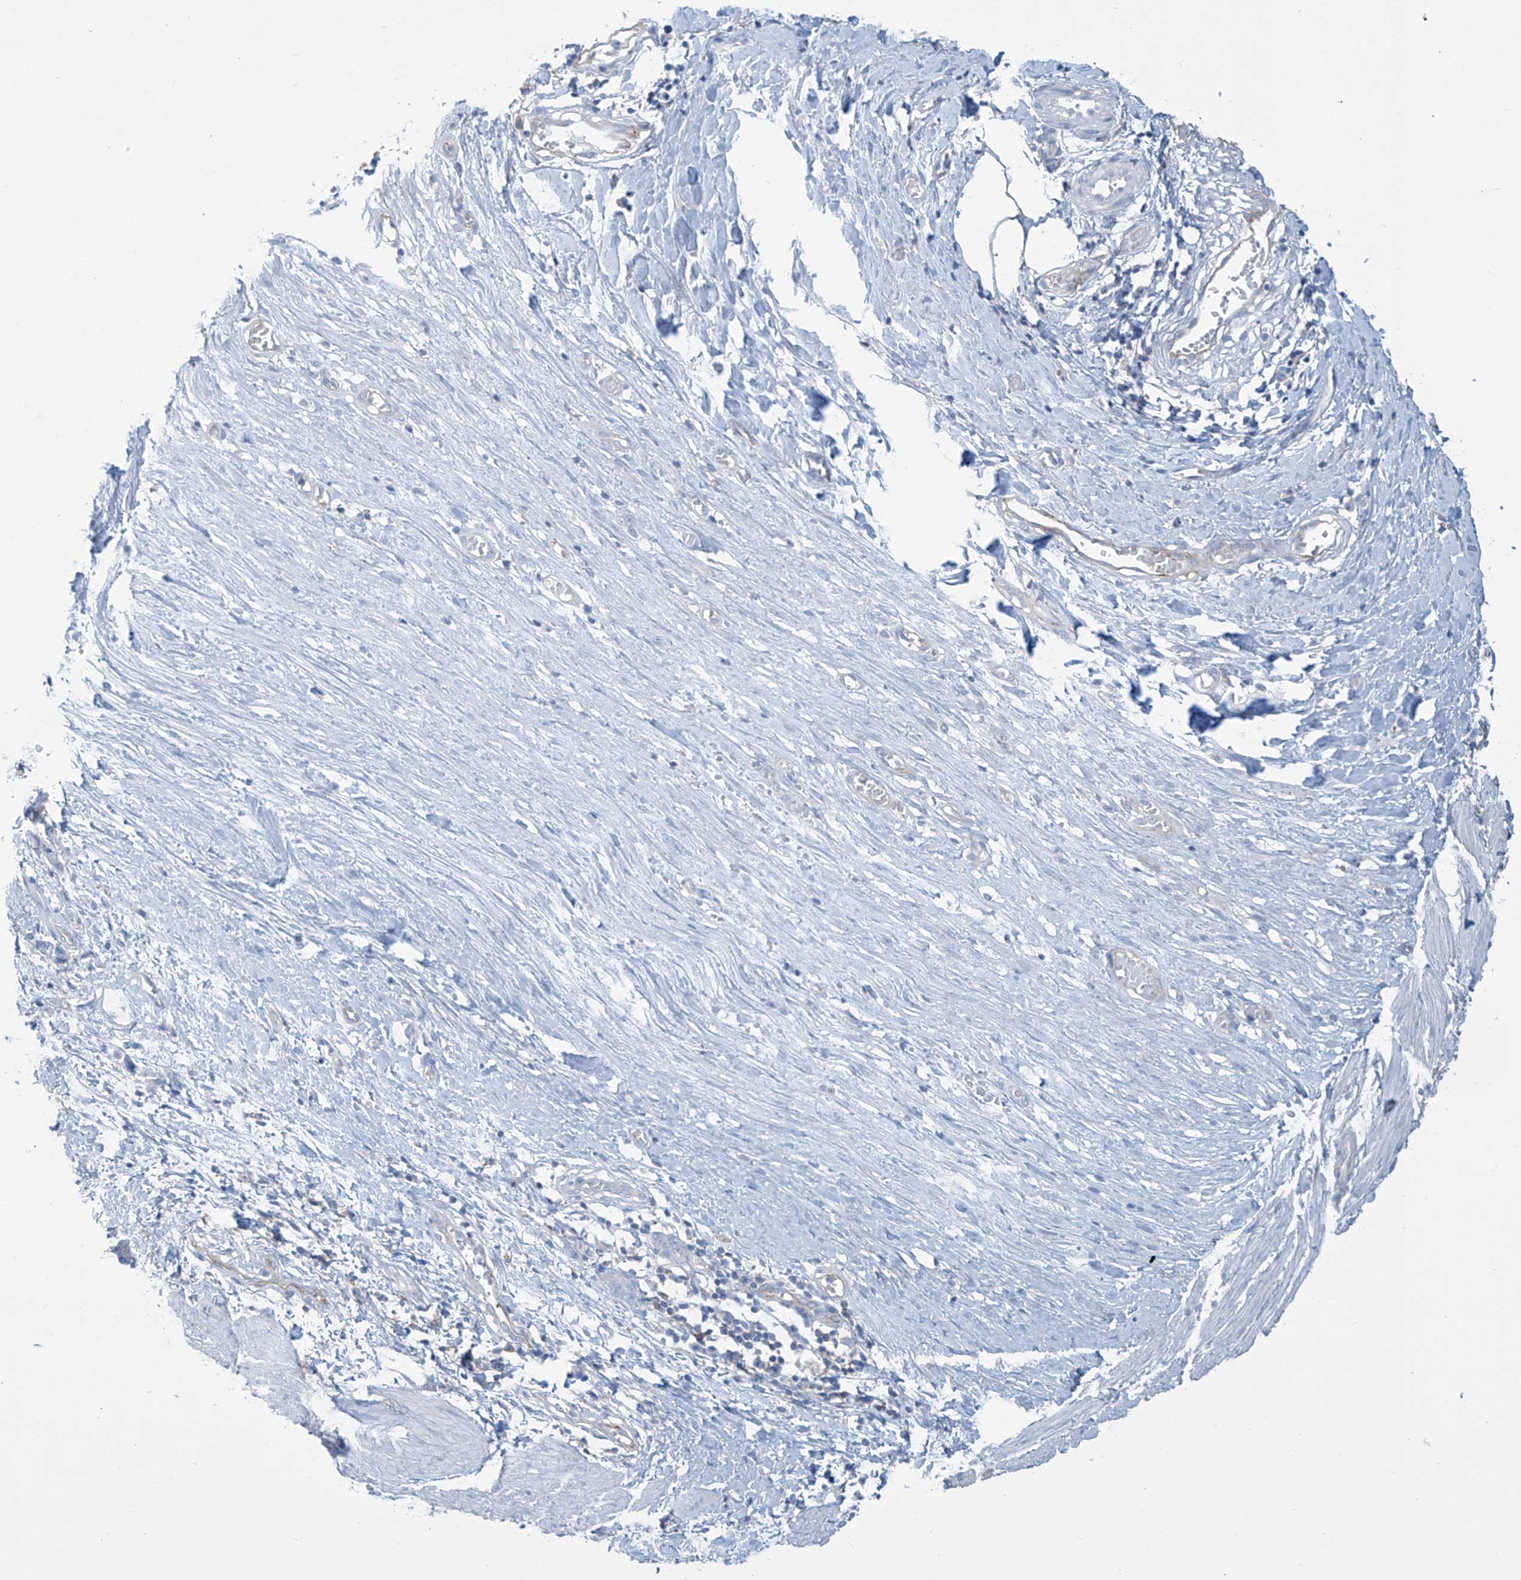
{"staining": {"intensity": "negative", "quantity": "none", "location": "none"}, "tissue": "smooth muscle", "cell_type": "Smooth muscle cells", "image_type": "normal", "snomed": [{"axis": "morphology", "description": "Normal tissue, NOS"}, {"axis": "morphology", "description": "Adenocarcinoma, NOS"}, {"axis": "topography", "description": "Colon"}, {"axis": "topography", "description": "Peripheral nerve tissue"}], "caption": "This is an immunohistochemistry (IHC) photomicrograph of unremarkable human smooth muscle. There is no expression in smooth muscle cells.", "gene": "ZNF846", "patient": {"sex": "male", "age": 14}}